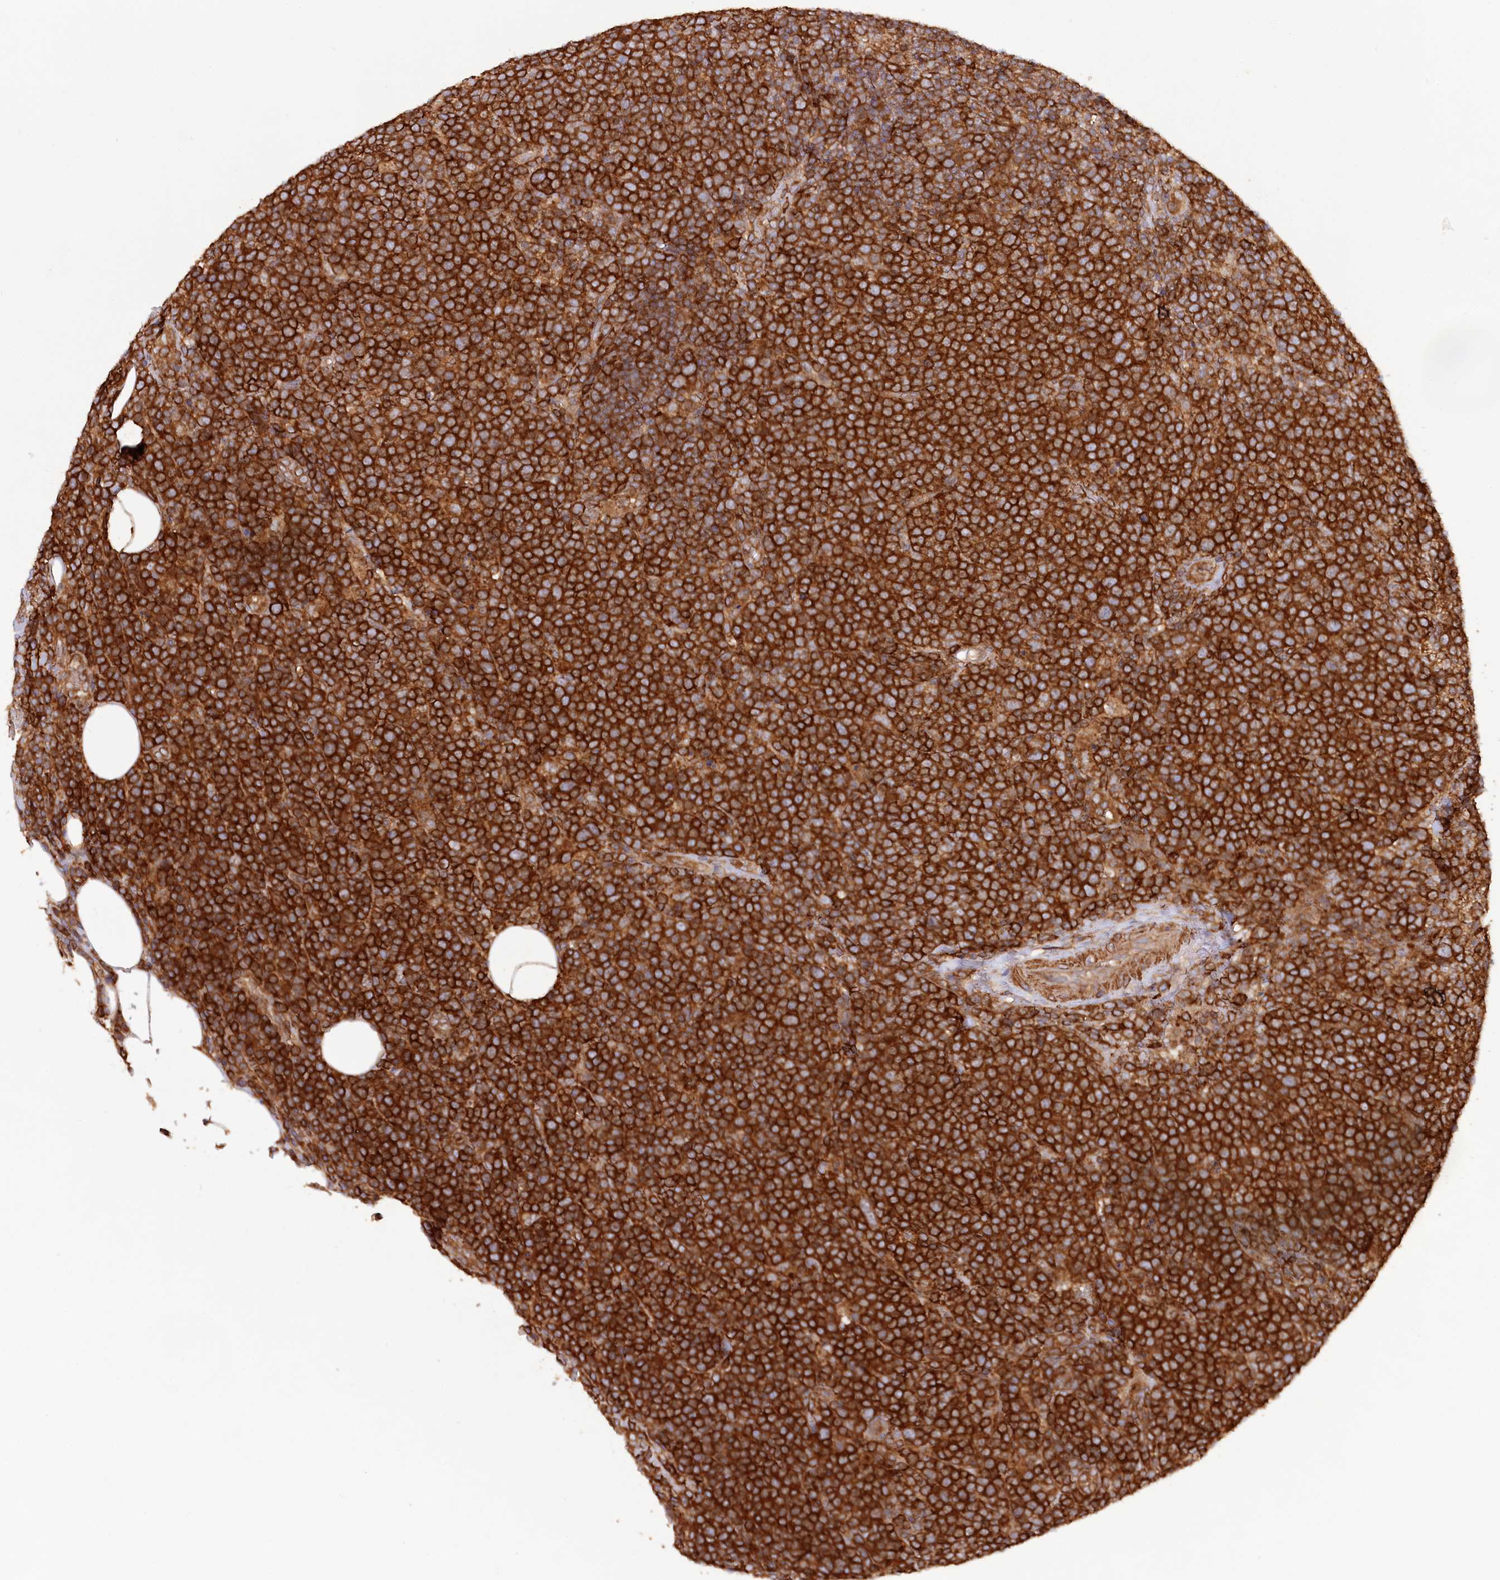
{"staining": {"intensity": "strong", "quantity": ">75%", "location": "cytoplasmic/membranous"}, "tissue": "lymphoma", "cell_type": "Tumor cells", "image_type": "cancer", "snomed": [{"axis": "morphology", "description": "Malignant lymphoma, non-Hodgkin's type, High grade"}, {"axis": "topography", "description": "Lymph node"}], "caption": "Immunohistochemical staining of lymphoma demonstrates high levels of strong cytoplasmic/membranous expression in approximately >75% of tumor cells. Using DAB (brown) and hematoxylin (blue) stains, captured at high magnification using brightfield microscopy.", "gene": "PAIP2", "patient": {"sex": "male", "age": 61}}